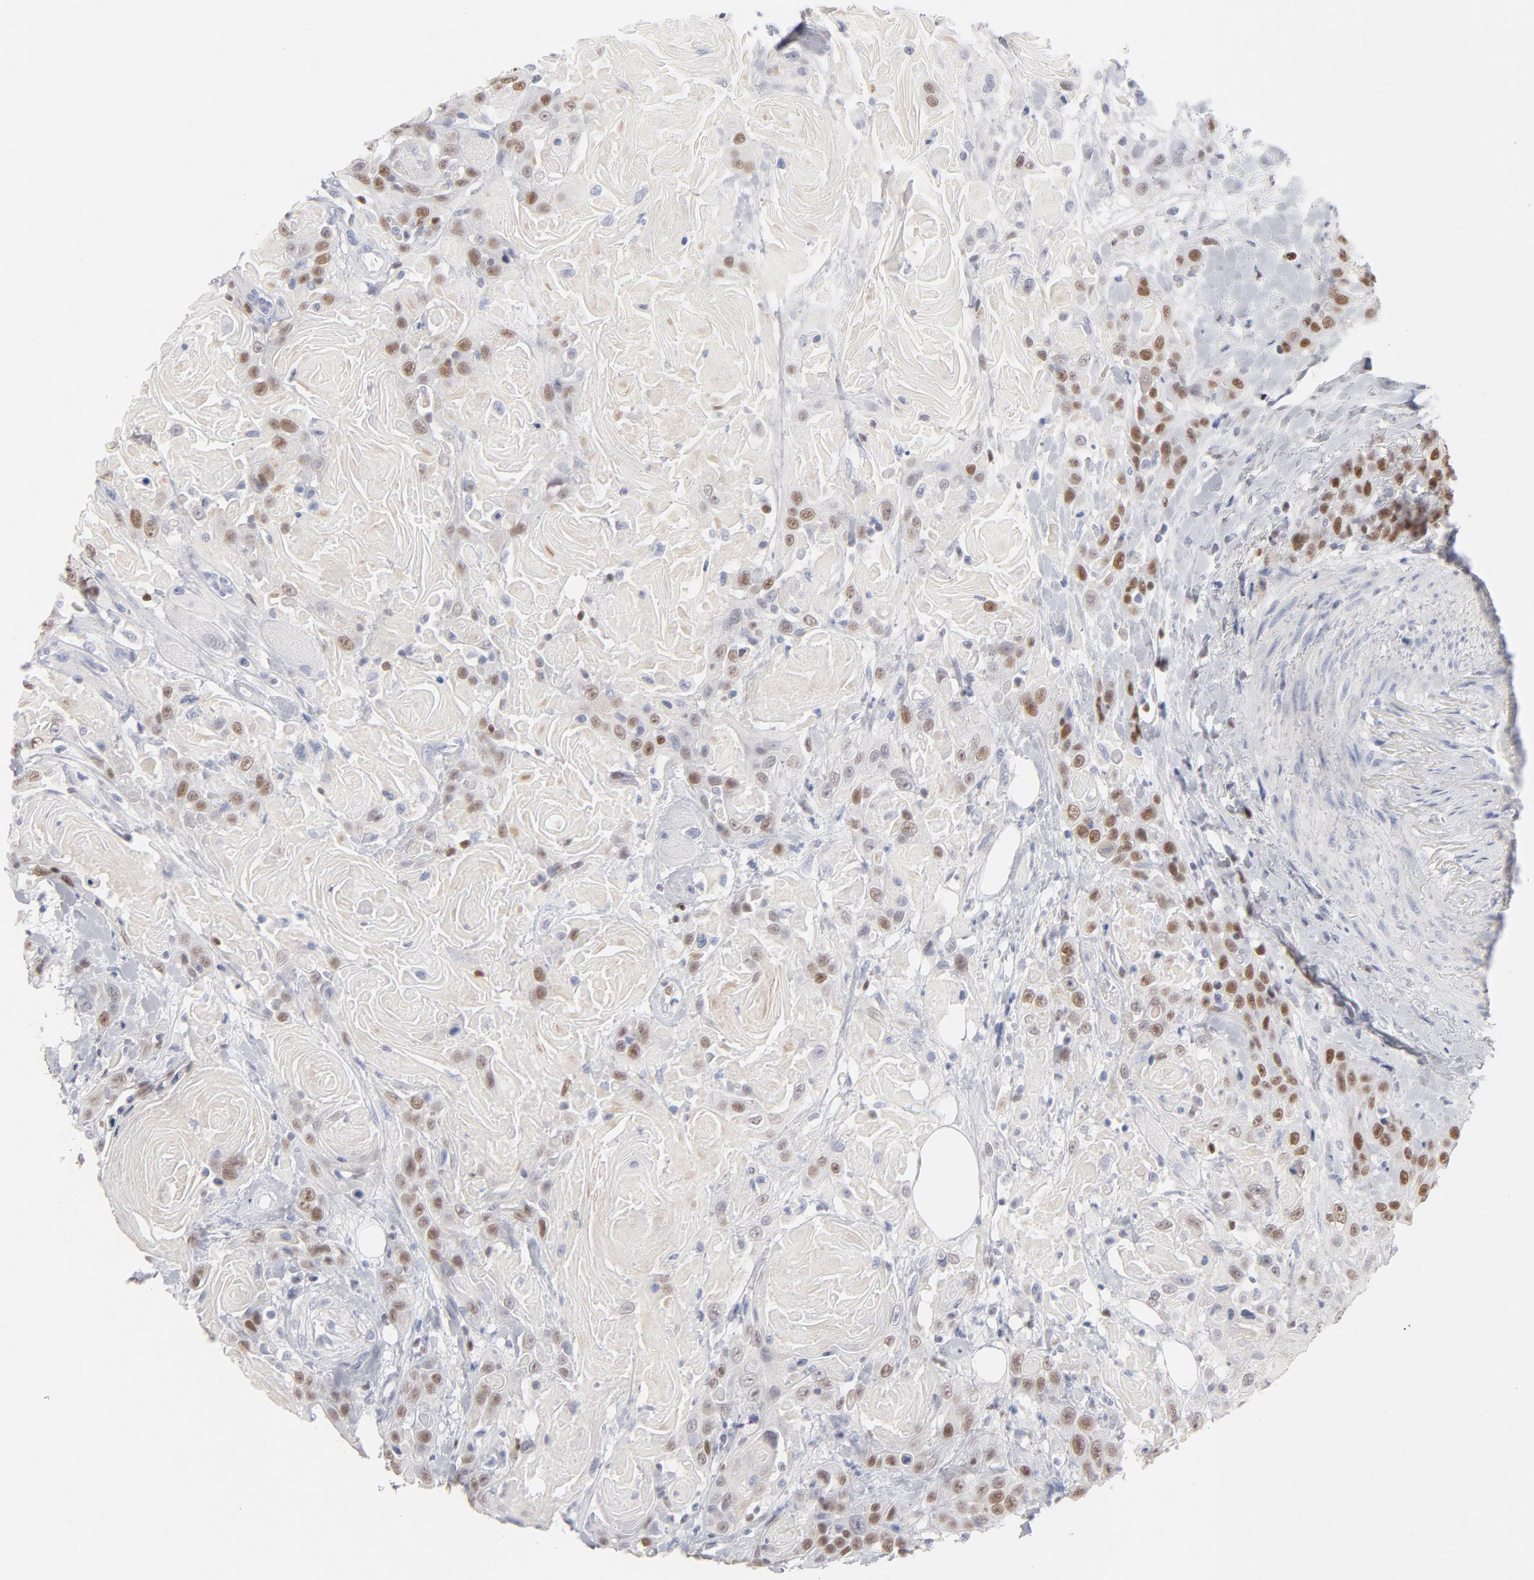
{"staining": {"intensity": "moderate", "quantity": ">75%", "location": "nuclear"}, "tissue": "head and neck cancer", "cell_type": "Tumor cells", "image_type": "cancer", "snomed": [{"axis": "morphology", "description": "Squamous cell carcinoma, NOS"}, {"axis": "topography", "description": "Head-Neck"}], "caption": "Protein expression analysis of human head and neck squamous cell carcinoma reveals moderate nuclear staining in approximately >75% of tumor cells. (DAB IHC, brown staining for protein, blue staining for nuclei).", "gene": "MCM7", "patient": {"sex": "female", "age": 84}}